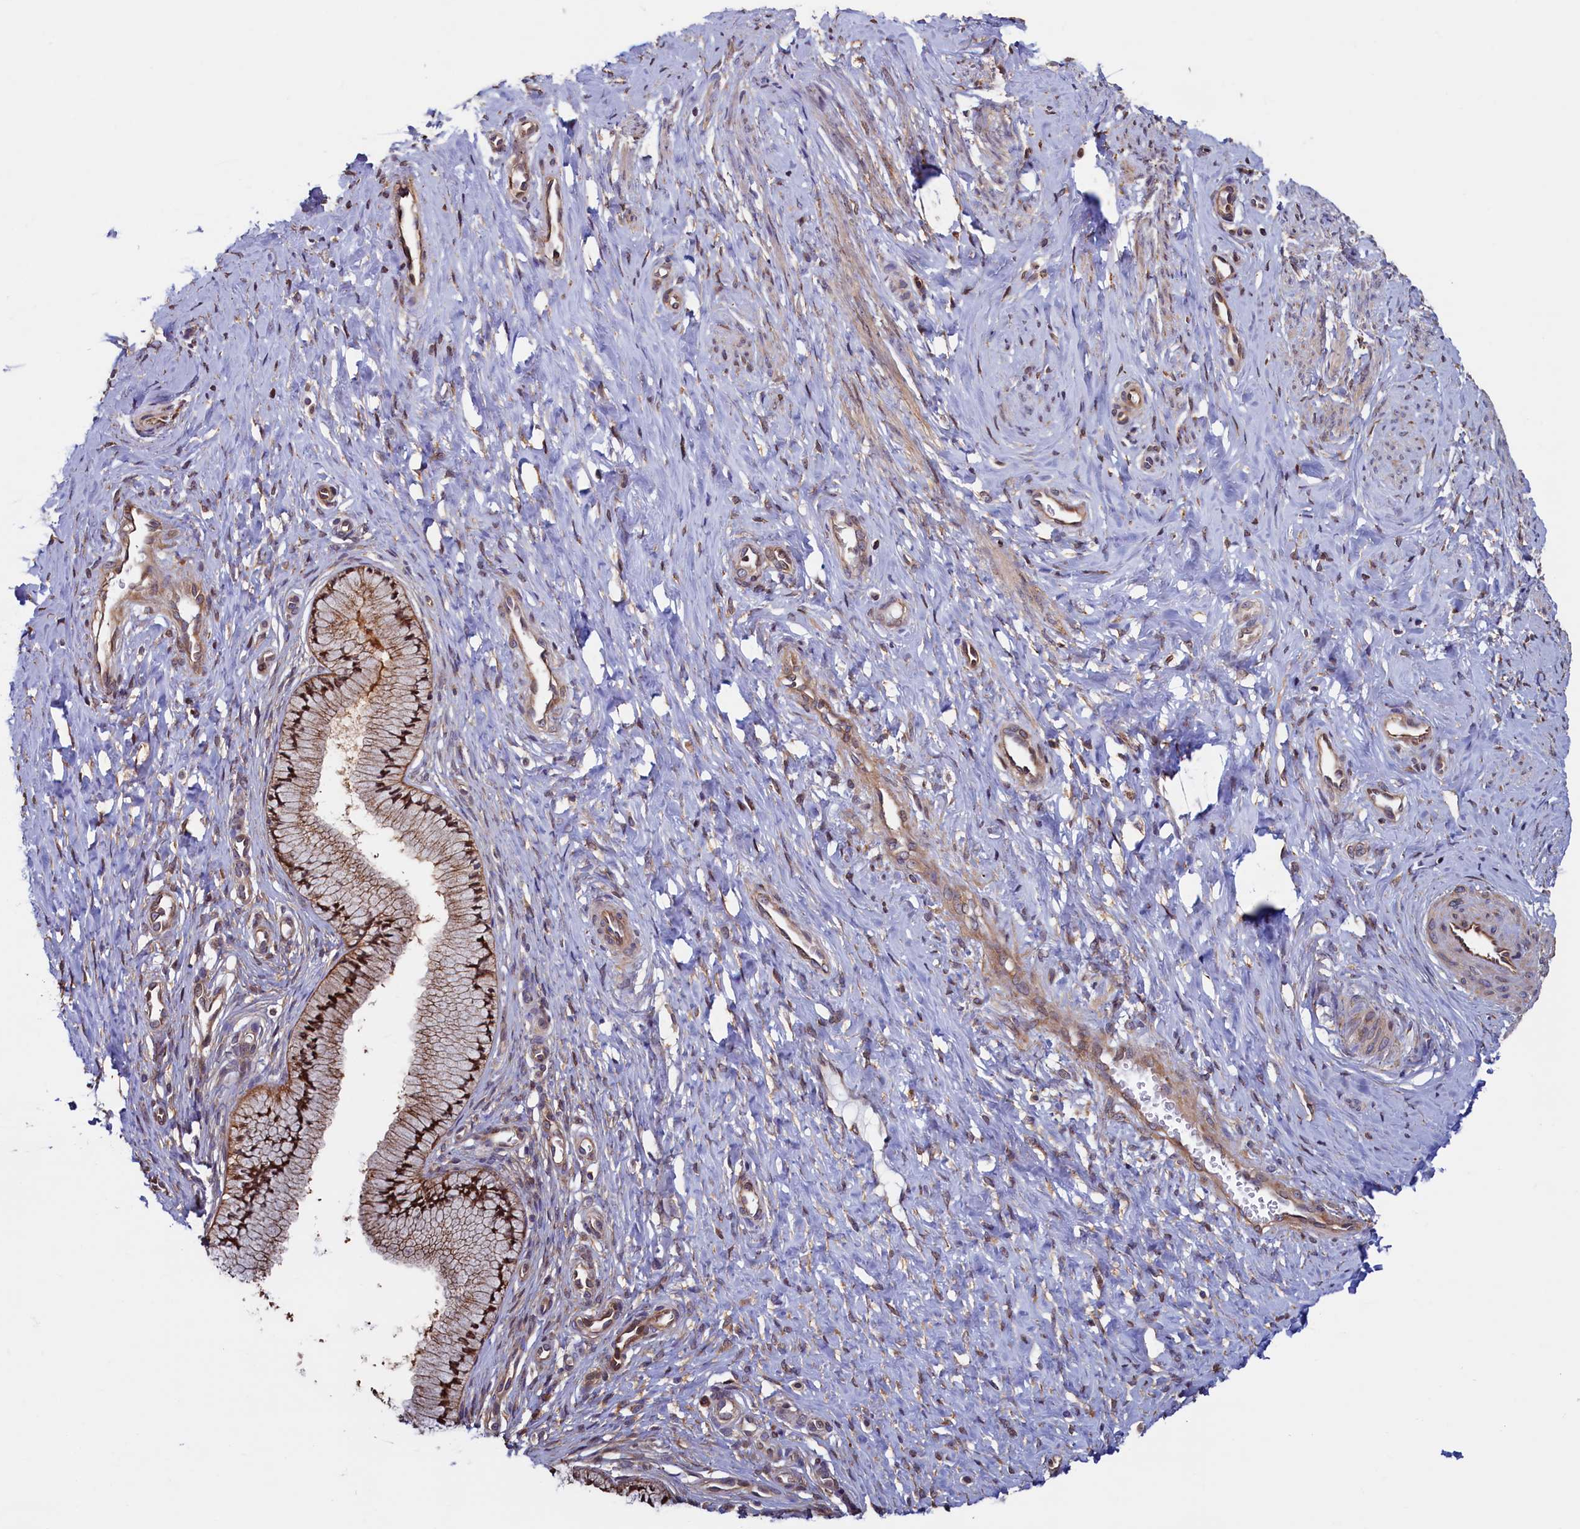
{"staining": {"intensity": "strong", "quantity": ">75%", "location": "cytoplasmic/membranous,nuclear"}, "tissue": "cervix", "cell_type": "Glandular cells", "image_type": "normal", "snomed": [{"axis": "morphology", "description": "Normal tissue, NOS"}, {"axis": "topography", "description": "Cervix"}], "caption": "The immunohistochemical stain highlights strong cytoplasmic/membranous,nuclear staining in glandular cells of unremarkable cervix.", "gene": "ATXN2L", "patient": {"sex": "female", "age": 36}}